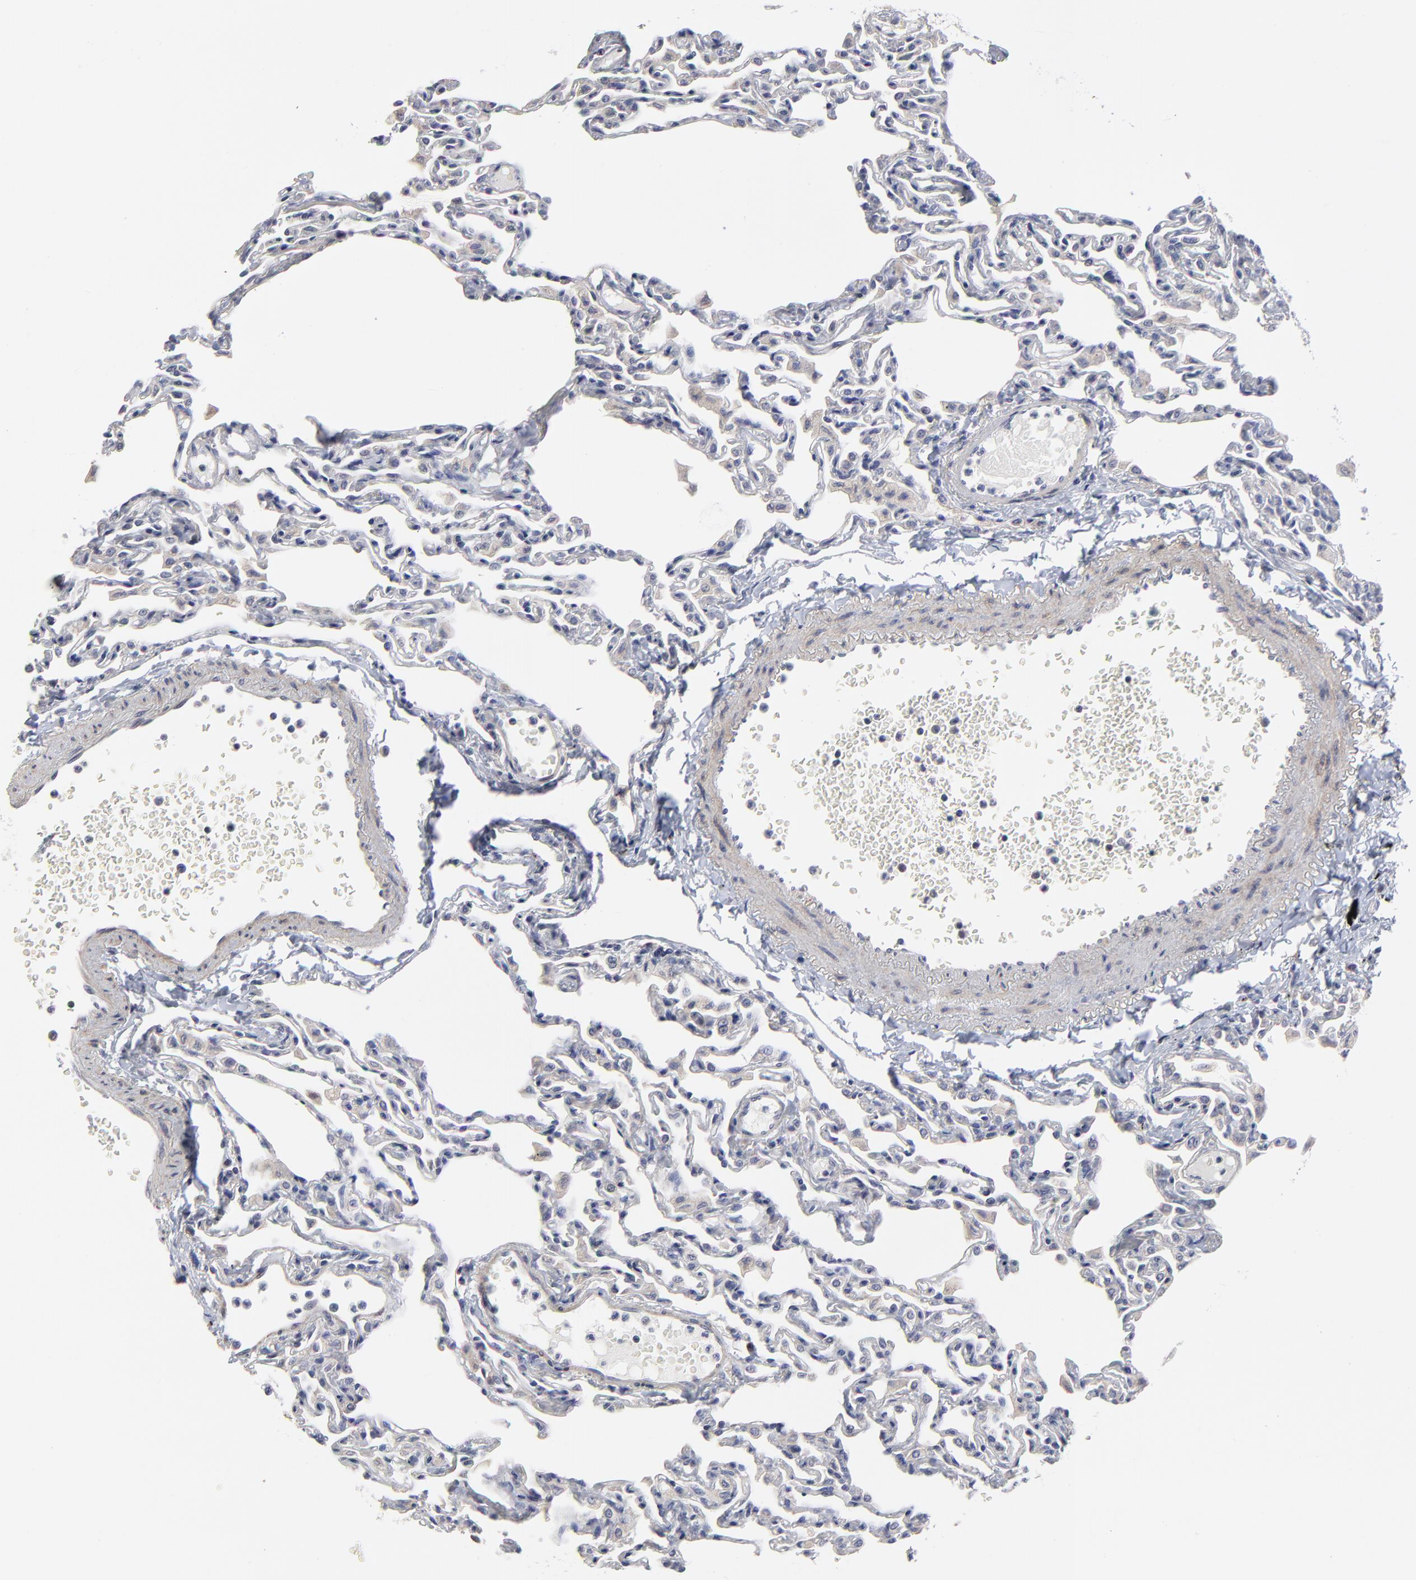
{"staining": {"intensity": "weak", "quantity": "<25%", "location": "cytoplasmic/membranous"}, "tissue": "lung", "cell_type": "Alveolar cells", "image_type": "normal", "snomed": [{"axis": "morphology", "description": "Normal tissue, NOS"}, {"axis": "topography", "description": "Lung"}], "caption": "Immunohistochemical staining of normal human lung displays no significant staining in alveolar cells.", "gene": "MAGEA10", "patient": {"sex": "female", "age": 49}}